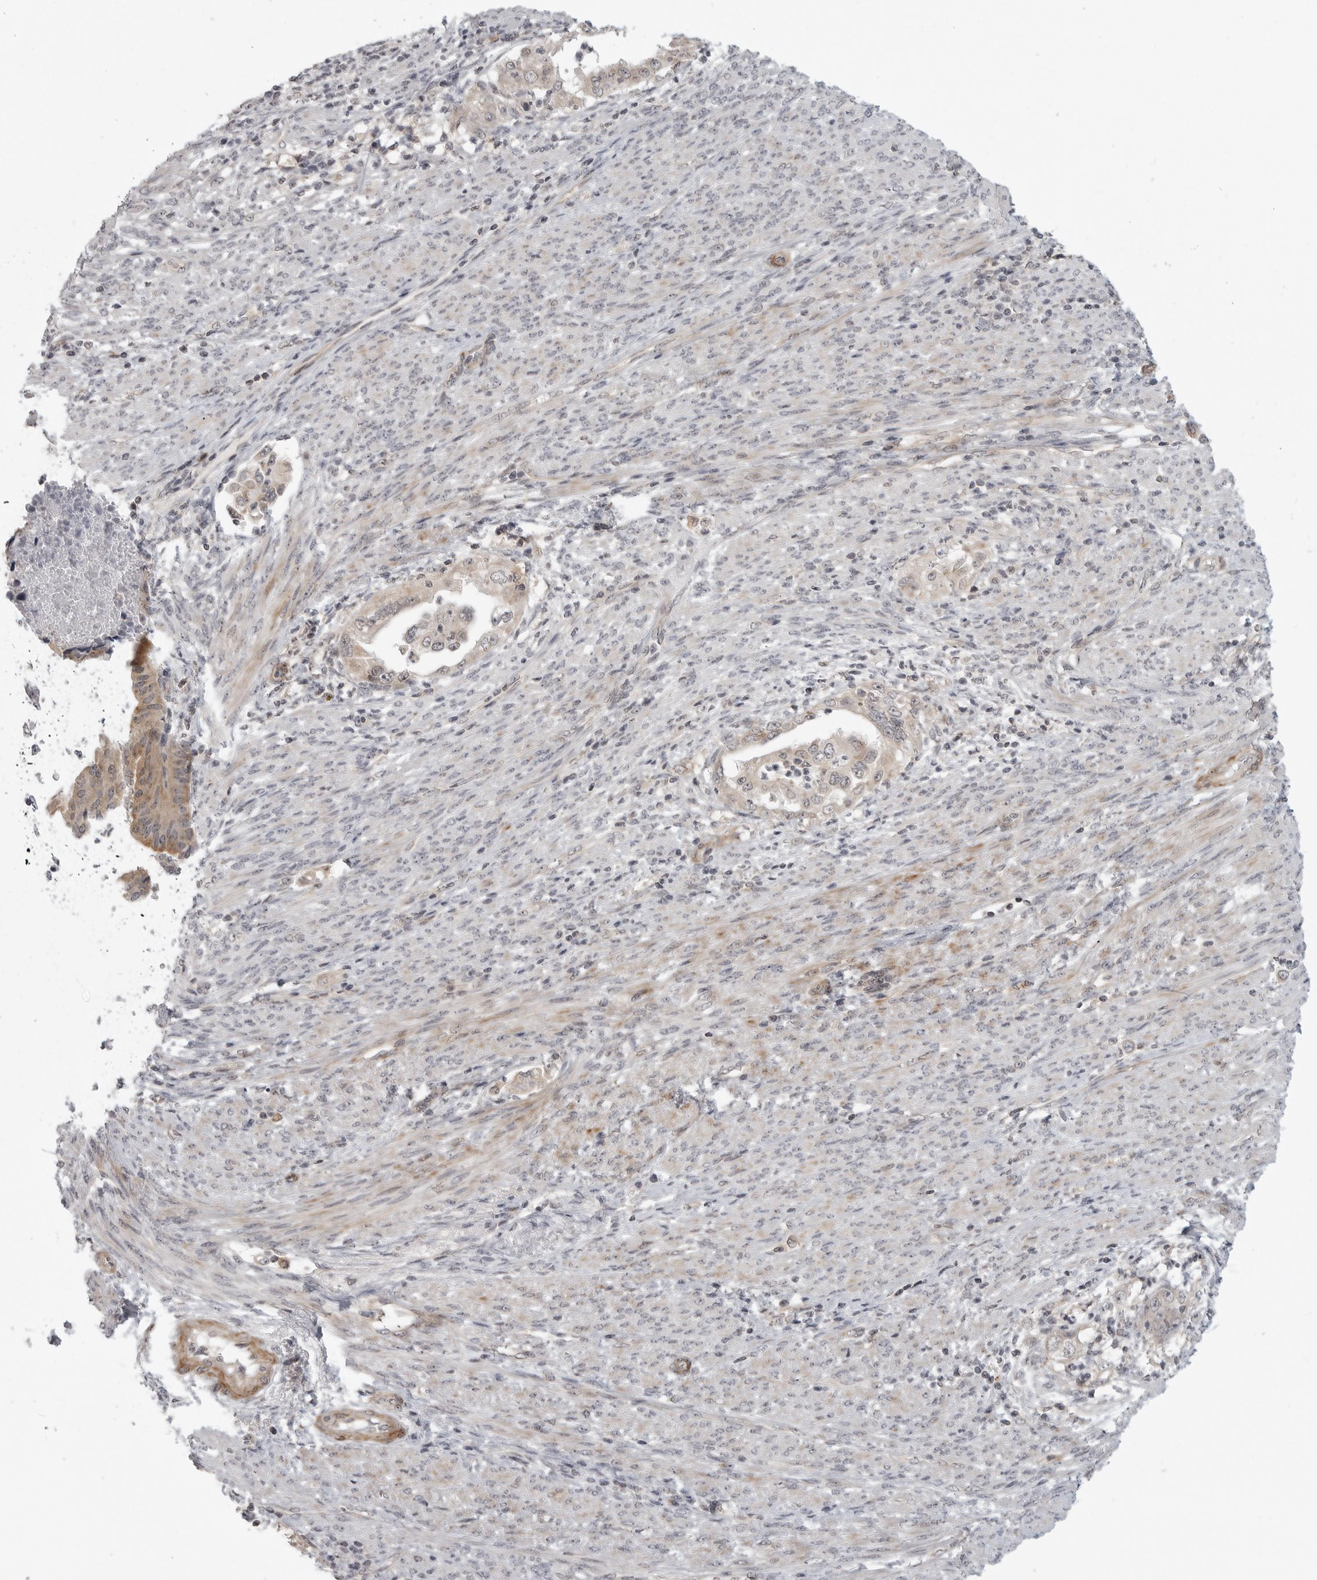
{"staining": {"intensity": "moderate", "quantity": "<25%", "location": "cytoplasmic/membranous"}, "tissue": "endometrial cancer", "cell_type": "Tumor cells", "image_type": "cancer", "snomed": [{"axis": "morphology", "description": "Adenocarcinoma, NOS"}, {"axis": "topography", "description": "Endometrium"}], "caption": "Tumor cells show low levels of moderate cytoplasmic/membranous expression in about <25% of cells in endometrial adenocarcinoma.", "gene": "TUT4", "patient": {"sex": "female", "age": 85}}